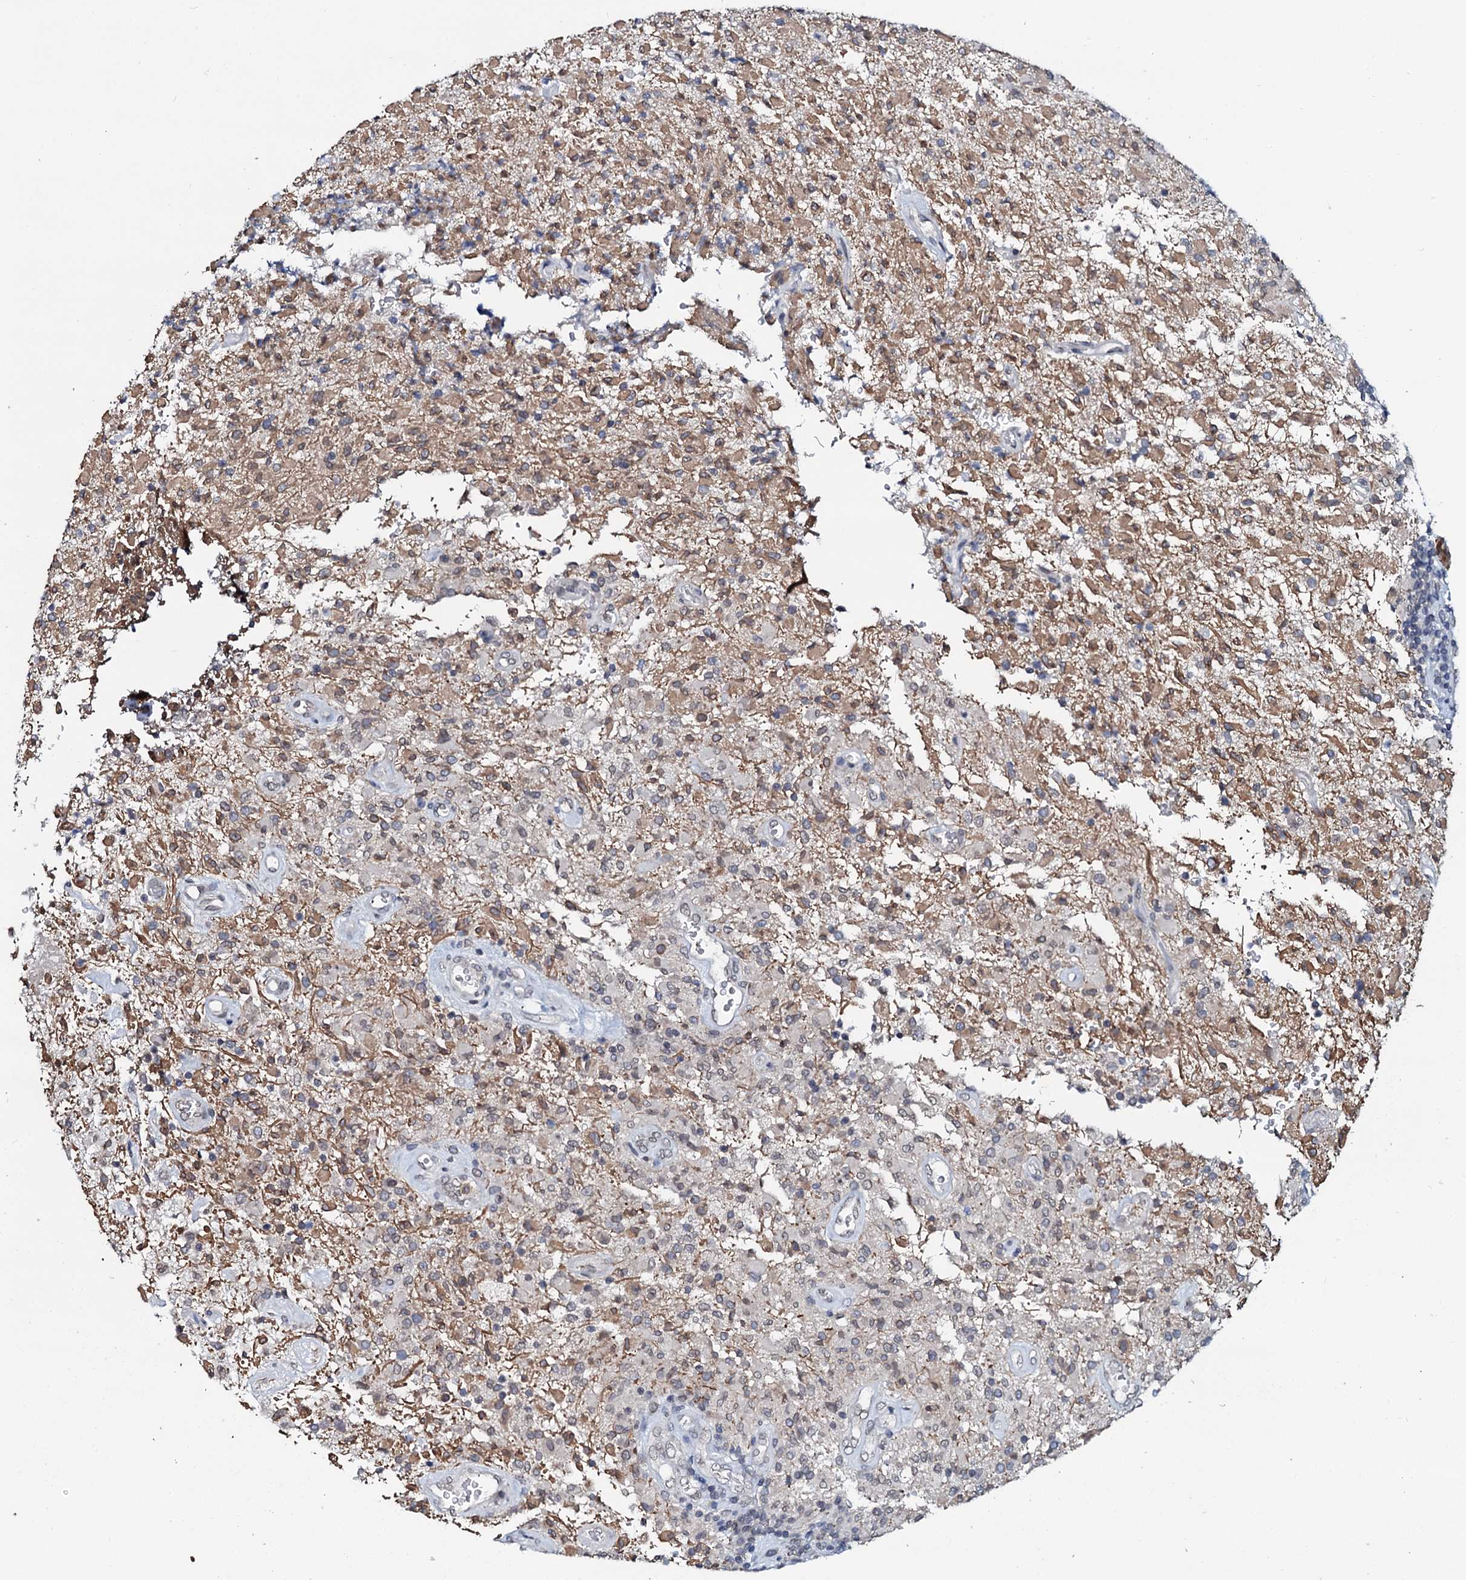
{"staining": {"intensity": "moderate", "quantity": "25%-75%", "location": "cytoplasmic/membranous"}, "tissue": "glioma", "cell_type": "Tumor cells", "image_type": "cancer", "snomed": [{"axis": "morphology", "description": "Glioma, malignant, High grade"}, {"axis": "topography", "description": "Brain"}], "caption": "IHC (DAB) staining of human glioma shows moderate cytoplasmic/membranous protein staining in about 25%-75% of tumor cells.", "gene": "SNTA1", "patient": {"sex": "female", "age": 57}}